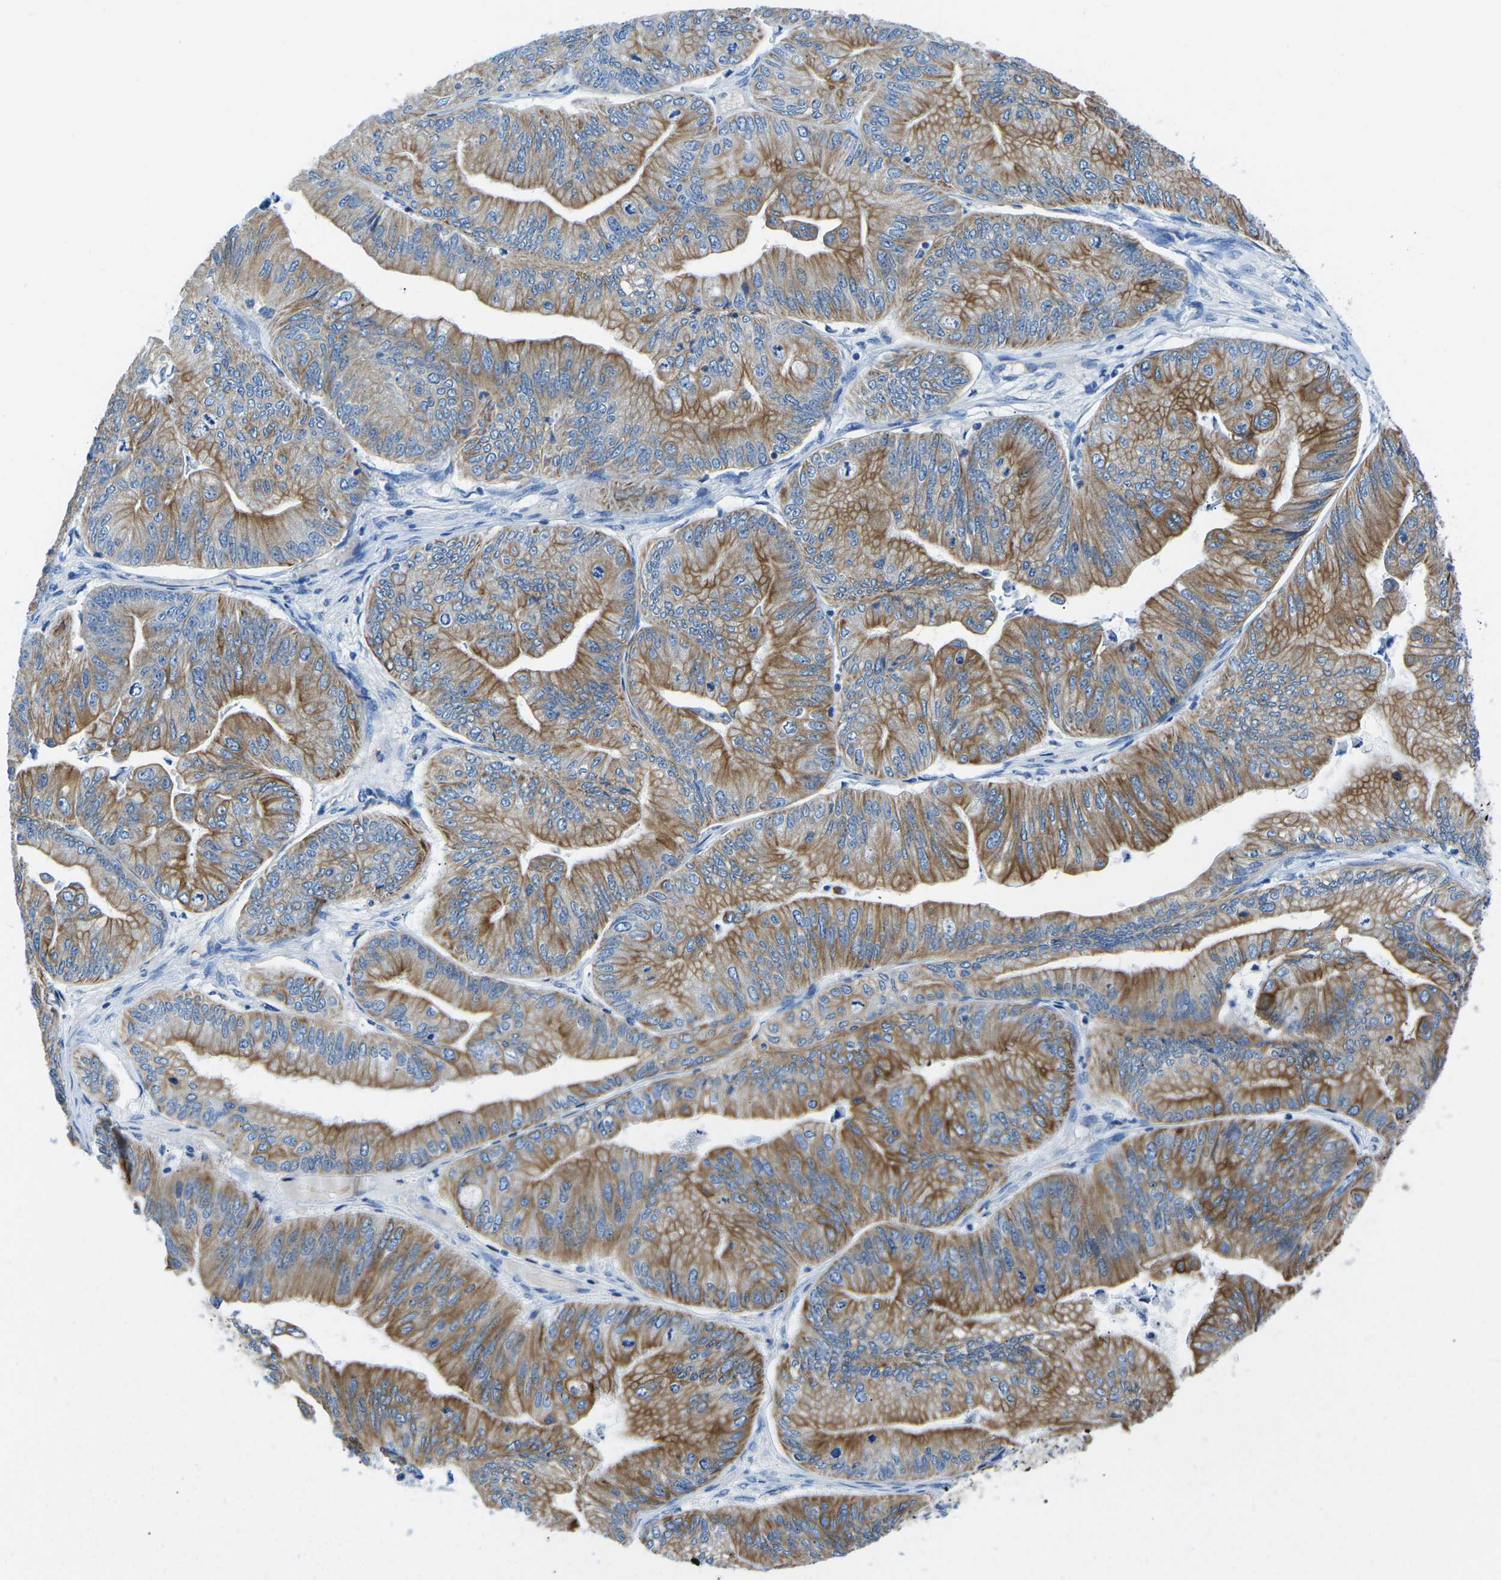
{"staining": {"intensity": "moderate", "quantity": ">75%", "location": "cytoplasmic/membranous"}, "tissue": "ovarian cancer", "cell_type": "Tumor cells", "image_type": "cancer", "snomed": [{"axis": "morphology", "description": "Cystadenocarcinoma, mucinous, NOS"}, {"axis": "topography", "description": "Ovary"}], "caption": "Immunohistochemical staining of human ovarian cancer displays moderate cytoplasmic/membranous protein positivity in approximately >75% of tumor cells. (DAB IHC, brown staining for protein, blue staining for nuclei).", "gene": "TM6SF1", "patient": {"sex": "female", "age": 61}}